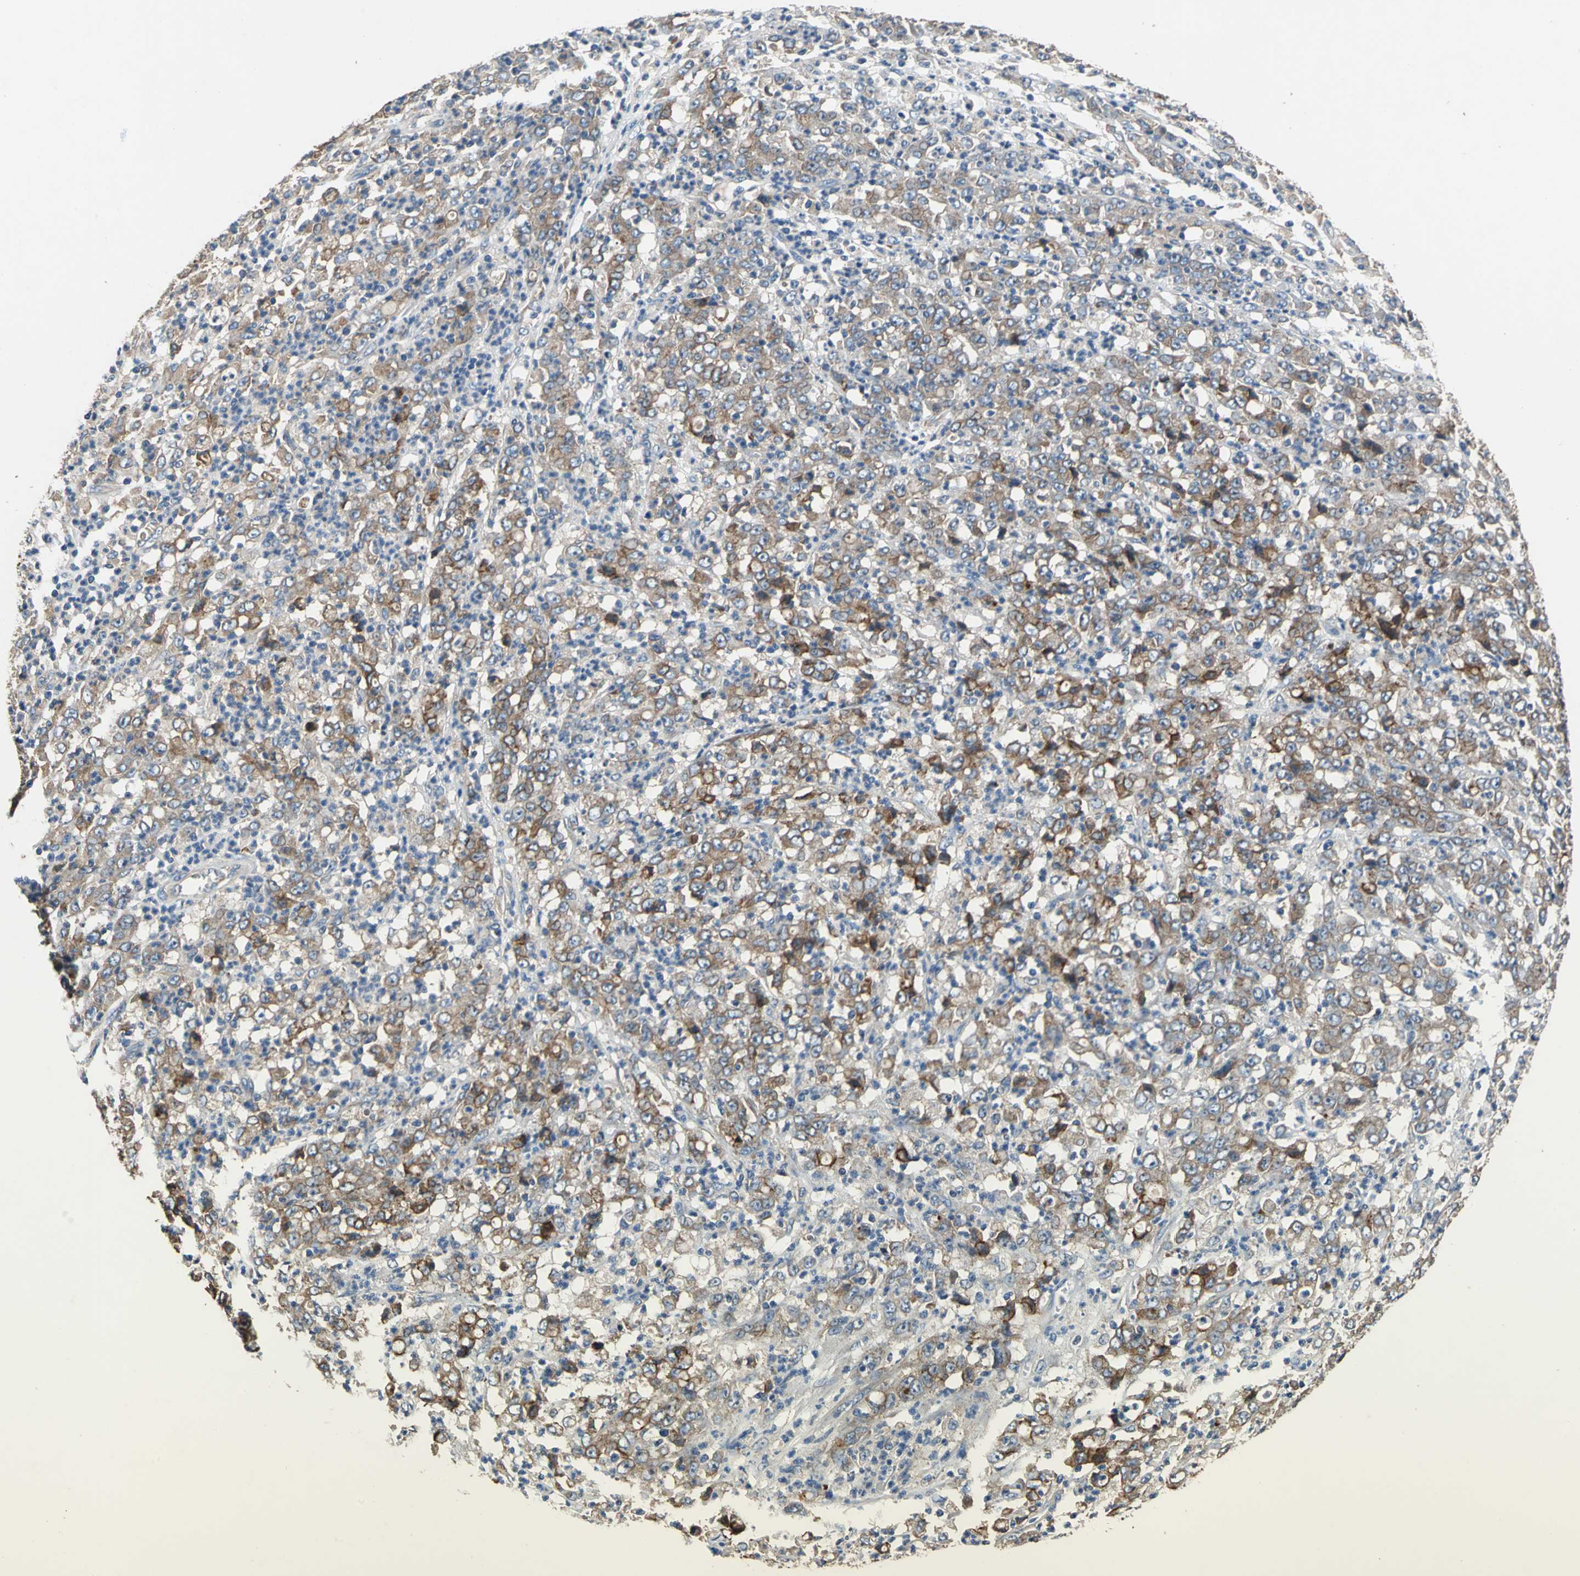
{"staining": {"intensity": "moderate", "quantity": ">75%", "location": "cytoplasmic/membranous"}, "tissue": "stomach cancer", "cell_type": "Tumor cells", "image_type": "cancer", "snomed": [{"axis": "morphology", "description": "Adenocarcinoma, NOS"}, {"axis": "topography", "description": "Stomach, lower"}], "caption": "The immunohistochemical stain shows moderate cytoplasmic/membranous staining in tumor cells of stomach cancer (adenocarcinoma) tissue.", "gene": "HEPH", "patient": {"sex": "female", "age": 71}}